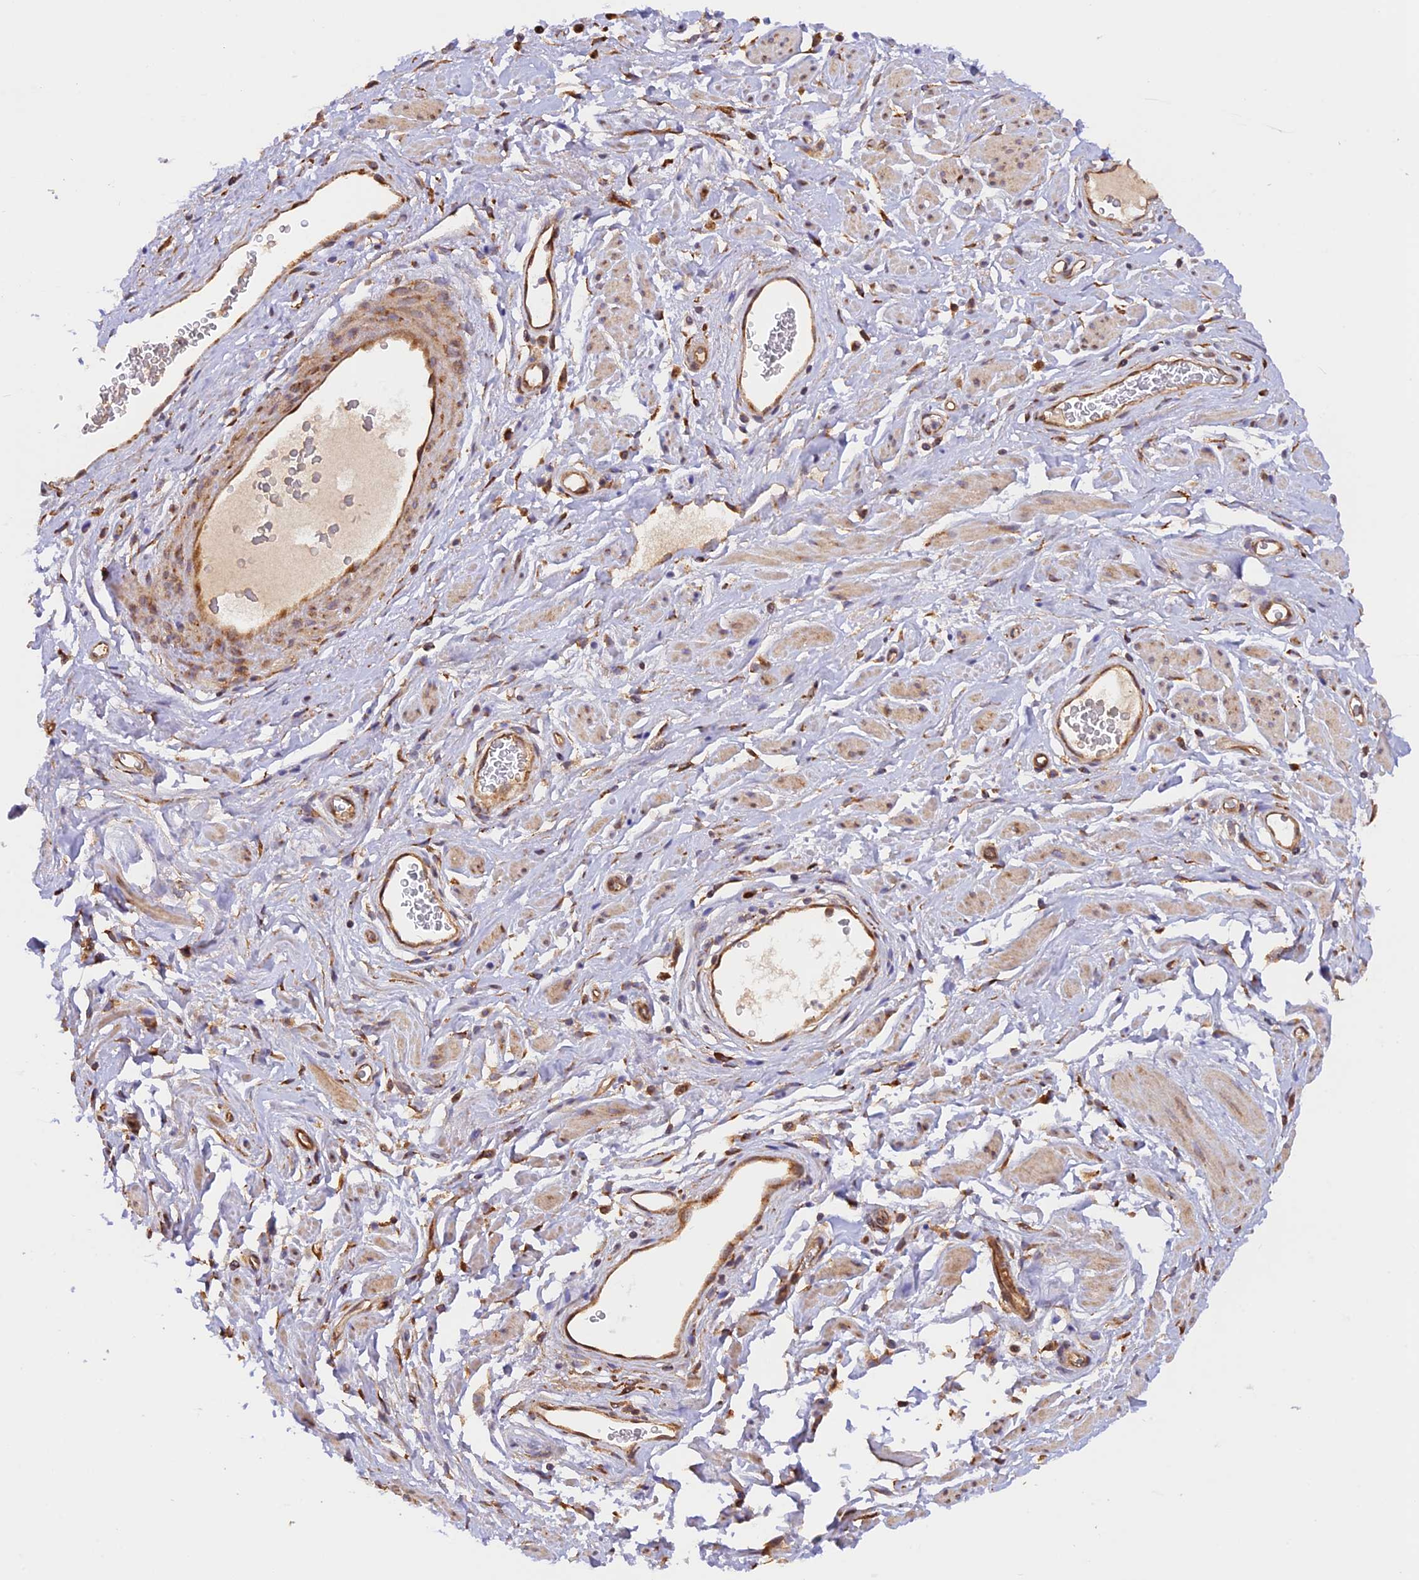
{"staining": {"intensity": "weak", "quantity": "25%-75%", "location": "cytoplasmic/membranous"}, "tissue": "adipose tissue", "cell_type": "Adipocytes", "image_type": "normal", "snomed": [{"axis": "morphology", "description": "Normal tissue, NOS"}, {"axis": "morphology", "description": "Adenocarcinoma, NOS"}, {"axis": "topography", "description": "Rectum"}, {"axis": "topography", "description": "Vagina"}, {"axis": "topography", "description": "Peripheral nerve tissue"}], "caption": "Protein staining displays weak cytoplasmic/membranous positivity in approximately 25%-75% of adipocytes in benign adipose tissue.", "gene": "RPL5", "patient": {"sex": "female", "age": 71}}